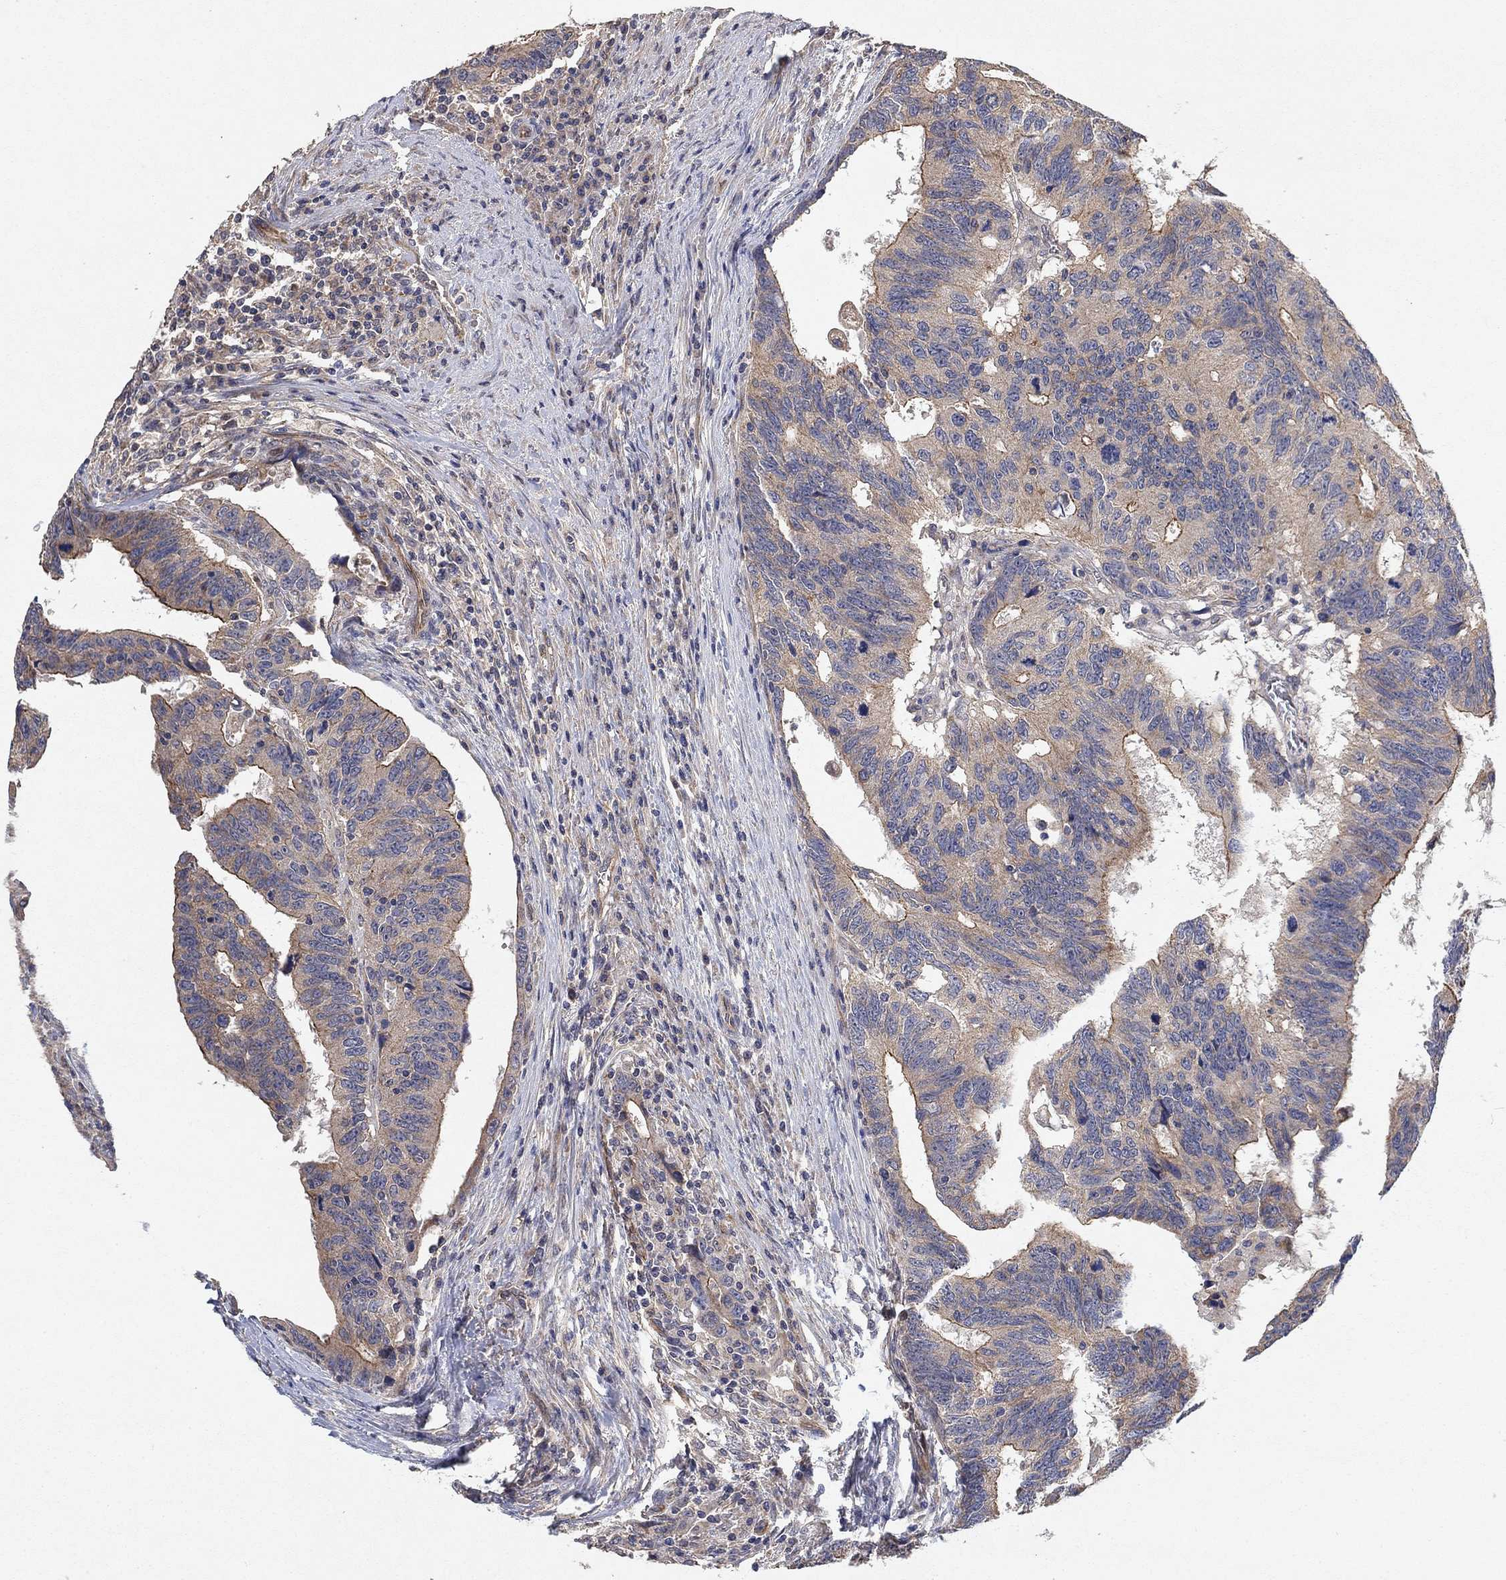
{"staining": {"intensity": "moderate", "quantity": "<25%", "location": "cytoplasmic/membranous"}, "tissue": "colorectal cancer", "cell_type": "Tumor cells", "image_type": "cancer", "snomed": [{"axis": "morphology", "description": "Adenocarcinoma, NOS"}, {"axis": "topography", "description": "Colon"}], "caption": "The image demonstrates a brown stain indicating the presence of a protein in the cytoplasmic/membranous of tumor cells in colorectal adenocarcinoma. Immunohistochemistry (ihc) stains the protein of interest in brown and the nuclei are stained blue.", "gene": "MCUR1", "patient": {"sex": "female", "age": 77}}